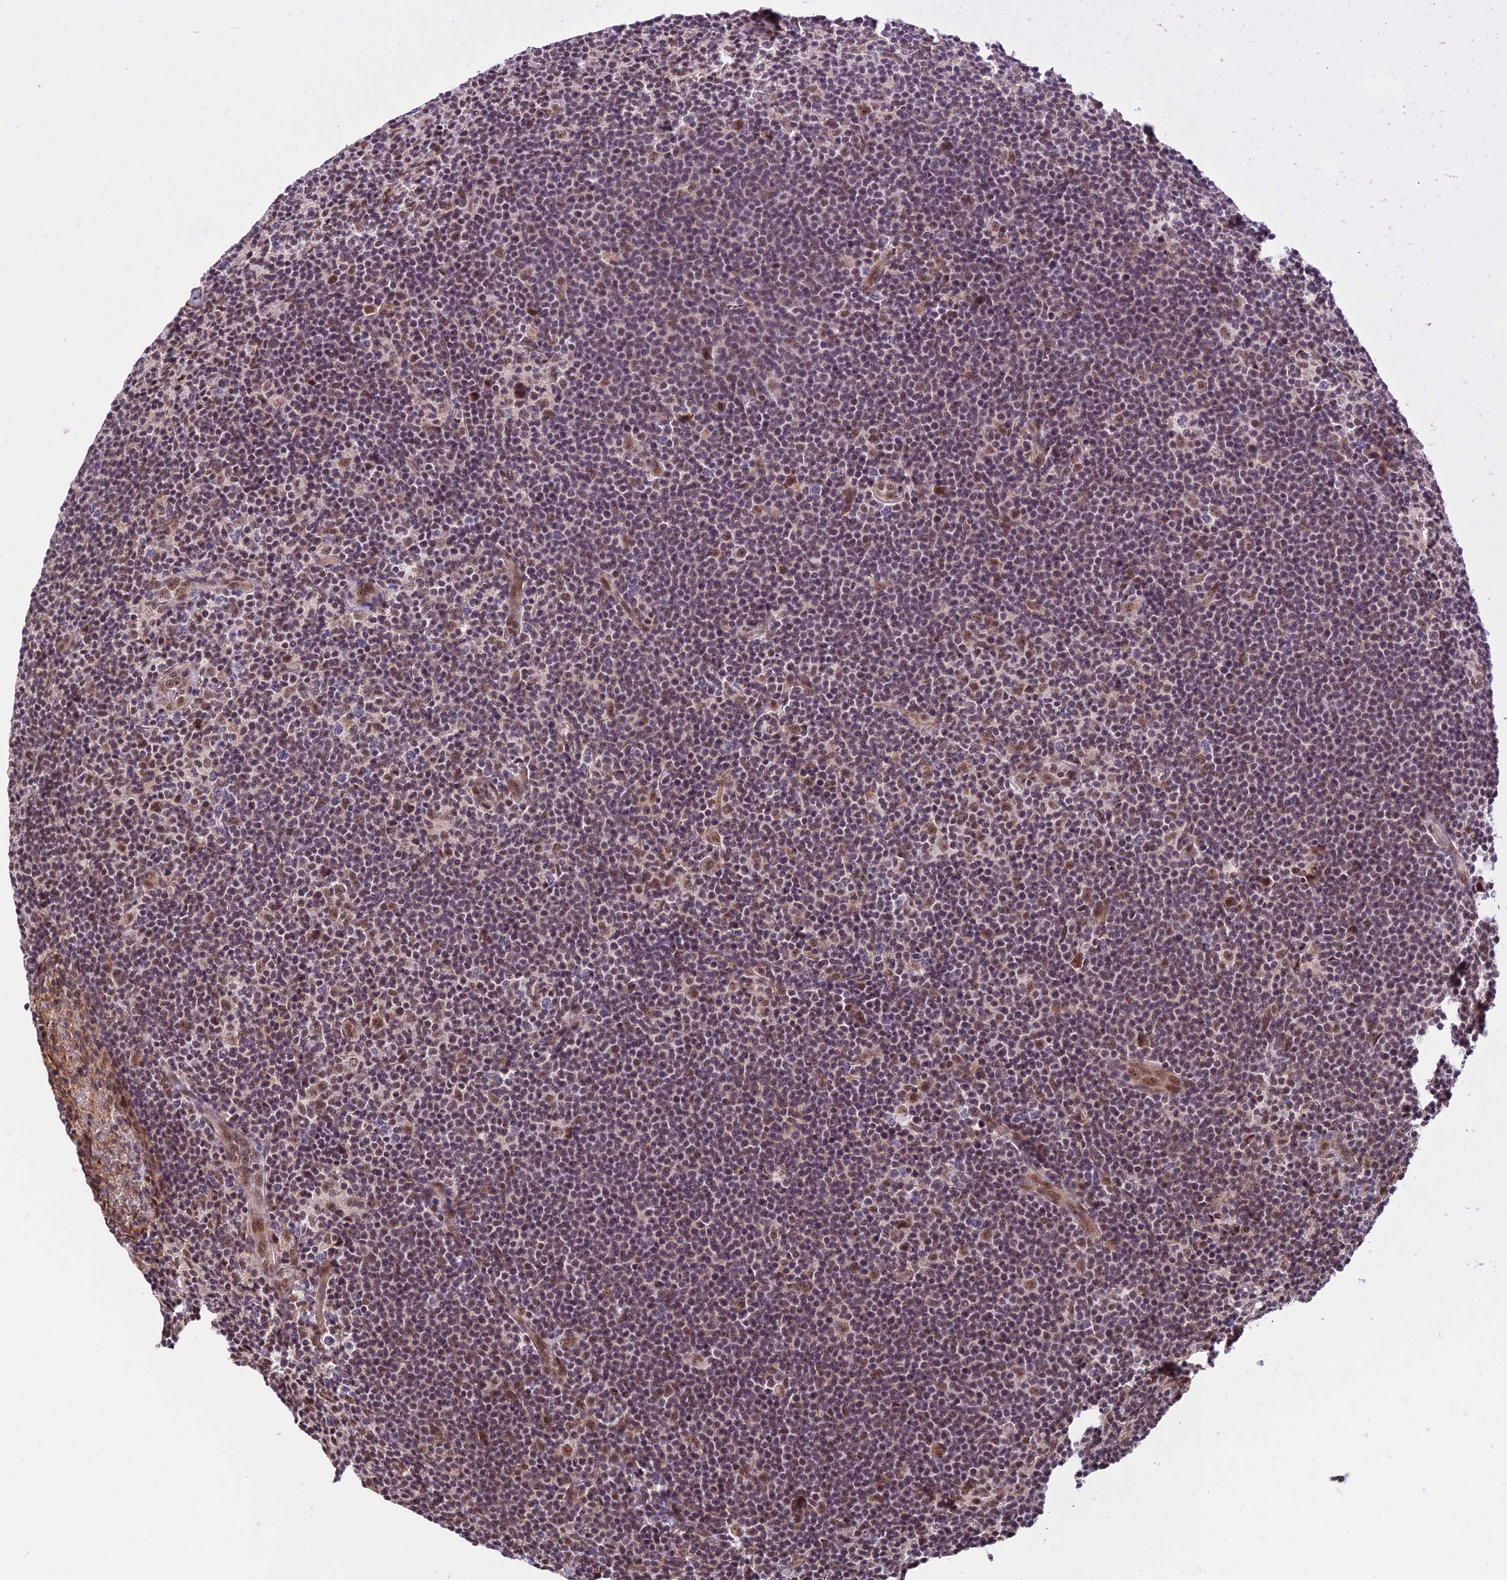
{"staining": {"intensity": "moderate", "quantity": ">75%", "location": "nuclear"}, "tissue": "lymphoma", "cell_type": "Tumor cells", "image_type": "cancer", "snomed": [{"axis": "morphology", "description": "Hodgkin's disease, NOS"}, {"axis": "topography", "description": "Lymph node"}], "caption": "Immunohistochemical staining of lymphoma exhibits medium levels of moderate nuclear positivity in about >75% of tumor cells. (brown staining indicates protein expression, while blue staining denotes nuclei).", "gene": "RBM42", "patient": {"sex": "female", "age": 57}}